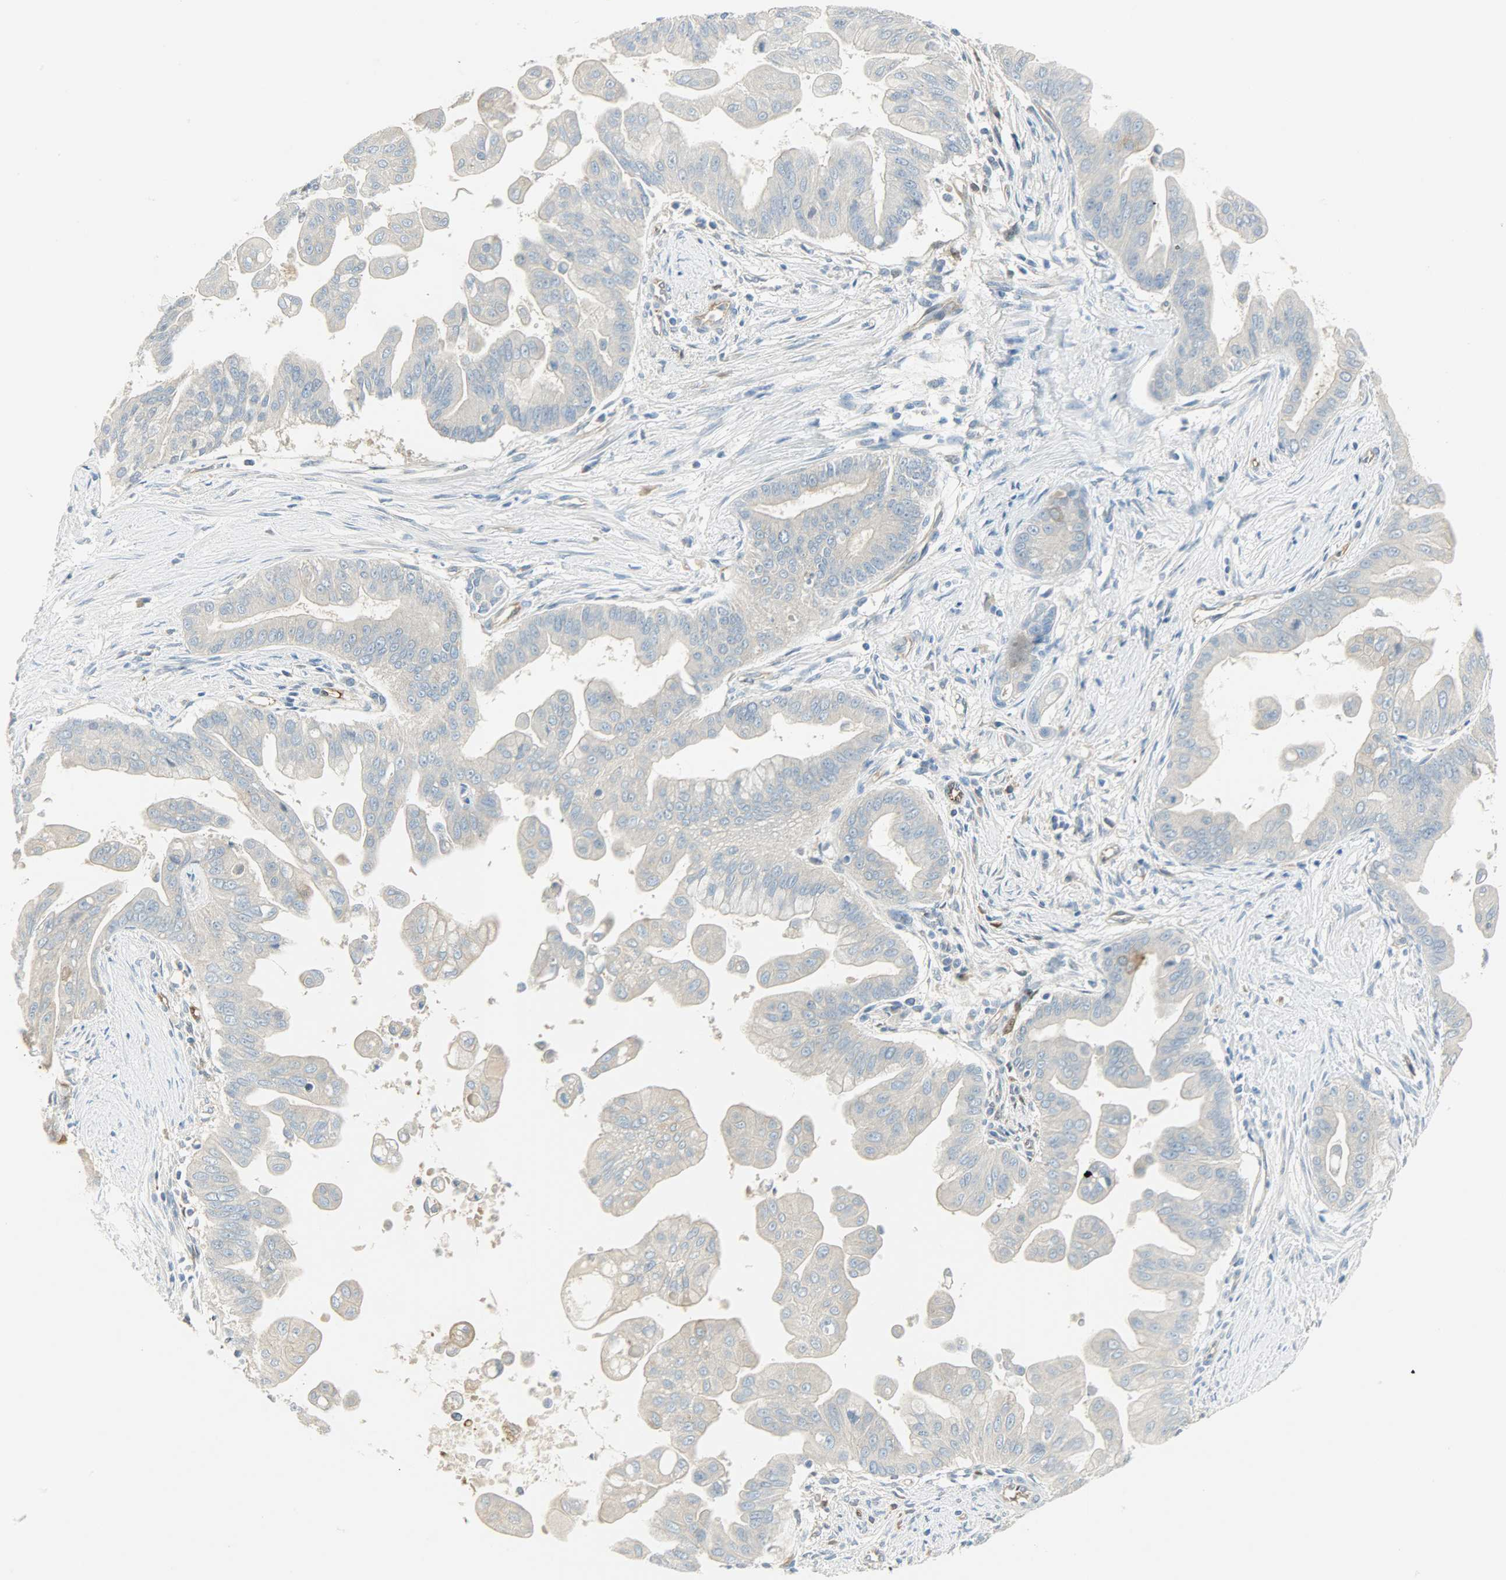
{"staining": {"intensity": "weak", "quantity": "25%-75%", "location": "cytoplasmic/membranous"}, "tissue": "pancreatic cancer", "cell_type": "Tumor cells", "image_type": "cancer", "snomed": [{"axis": "morphology", "description": "Adenocarcinoma, NOS"}, {"axis": "topography", "description": "Pancreas"}], "caption": "Protein staining of pancreatic cancer tissue demonstrates weak cytoplasmic/membranous expression in about 25%-75% of tumor cells.", "gene": "WARS1", "patient": {"sex": "female", "age": 75}}